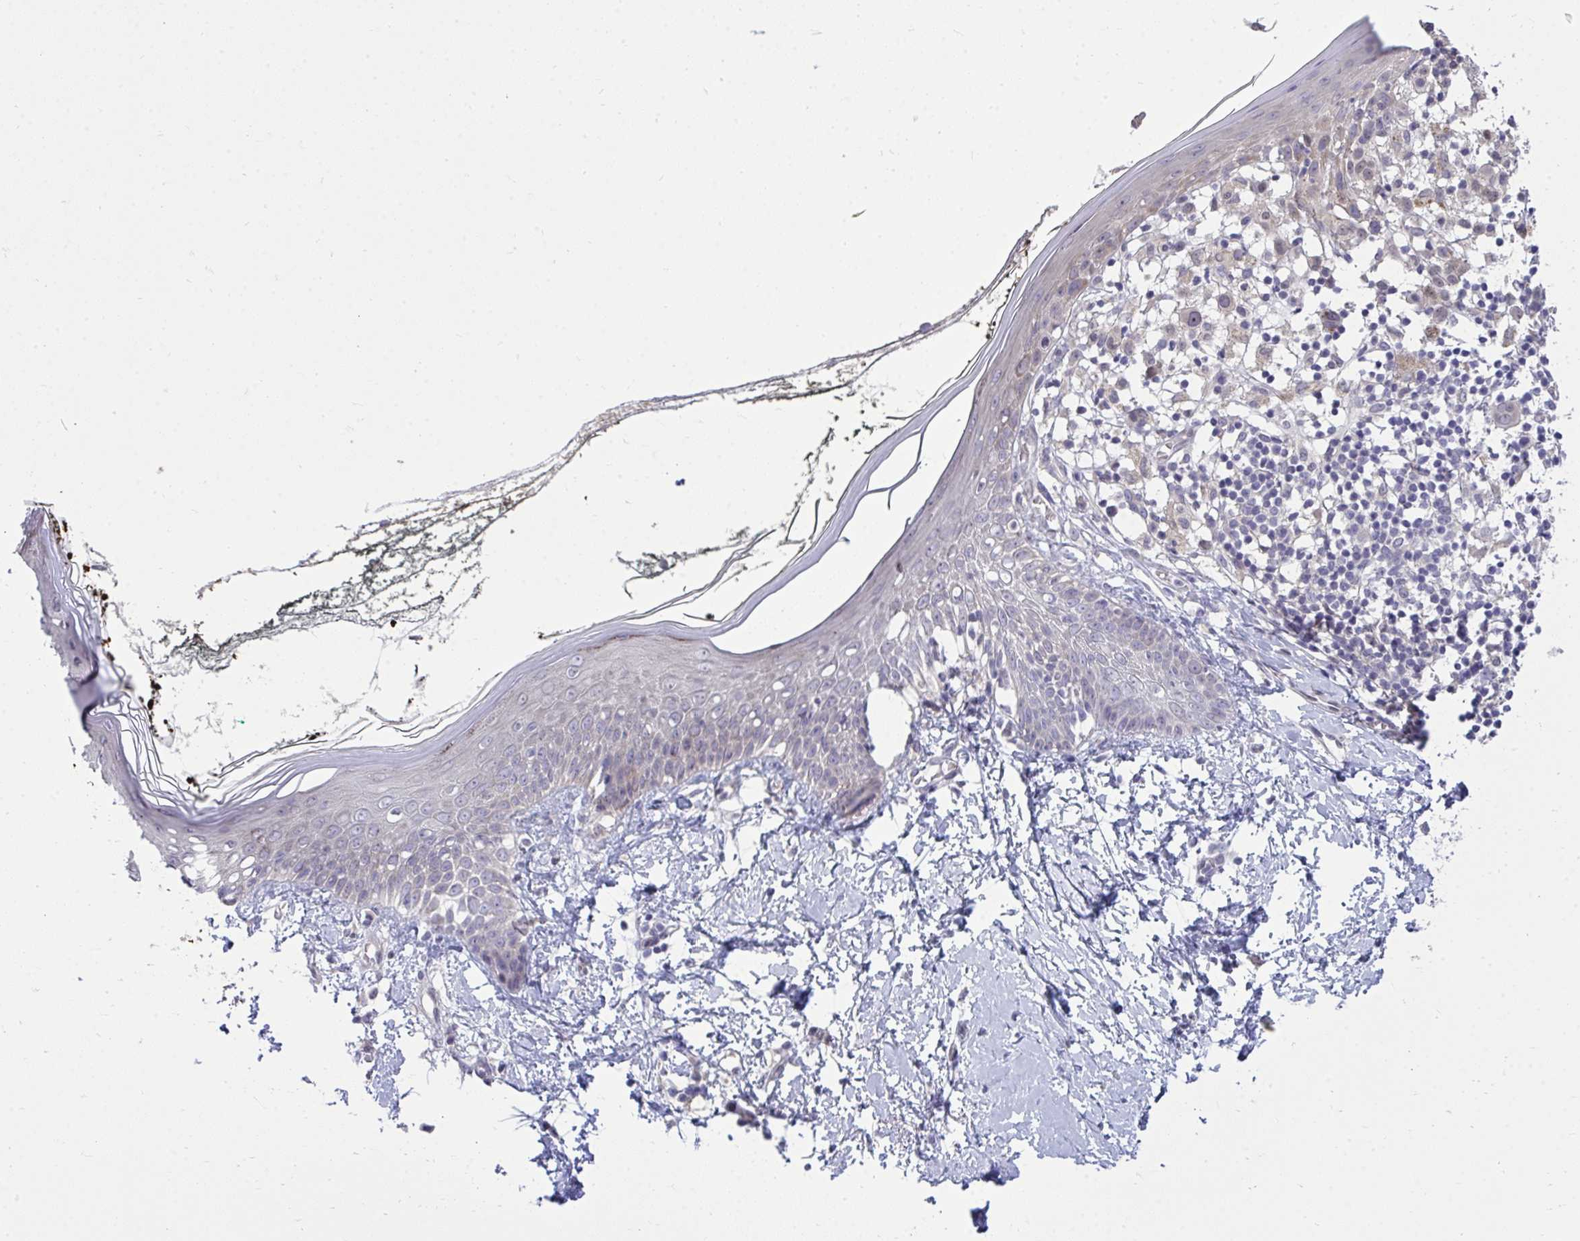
{"staining": {"intensity": "negative", "quantity": "none", "location": "none"}, "tissue": "skin", "cell_type": "Fibroblasts", "image_type": "normal", "snomed": [{"axis": "morphology", "description": "Normal tissue, NOS"}, {"axis": "topography", "description": "Skin"}], "caption": "This image is of normal skin stained with immunohistochemistry (IHC) to label a protein in brown with the nuclei are counter-stained blue. There is no expression in fibroblasts.", "gene": "HMBOX1", "patient": {"sex": "female", "age": 34}}